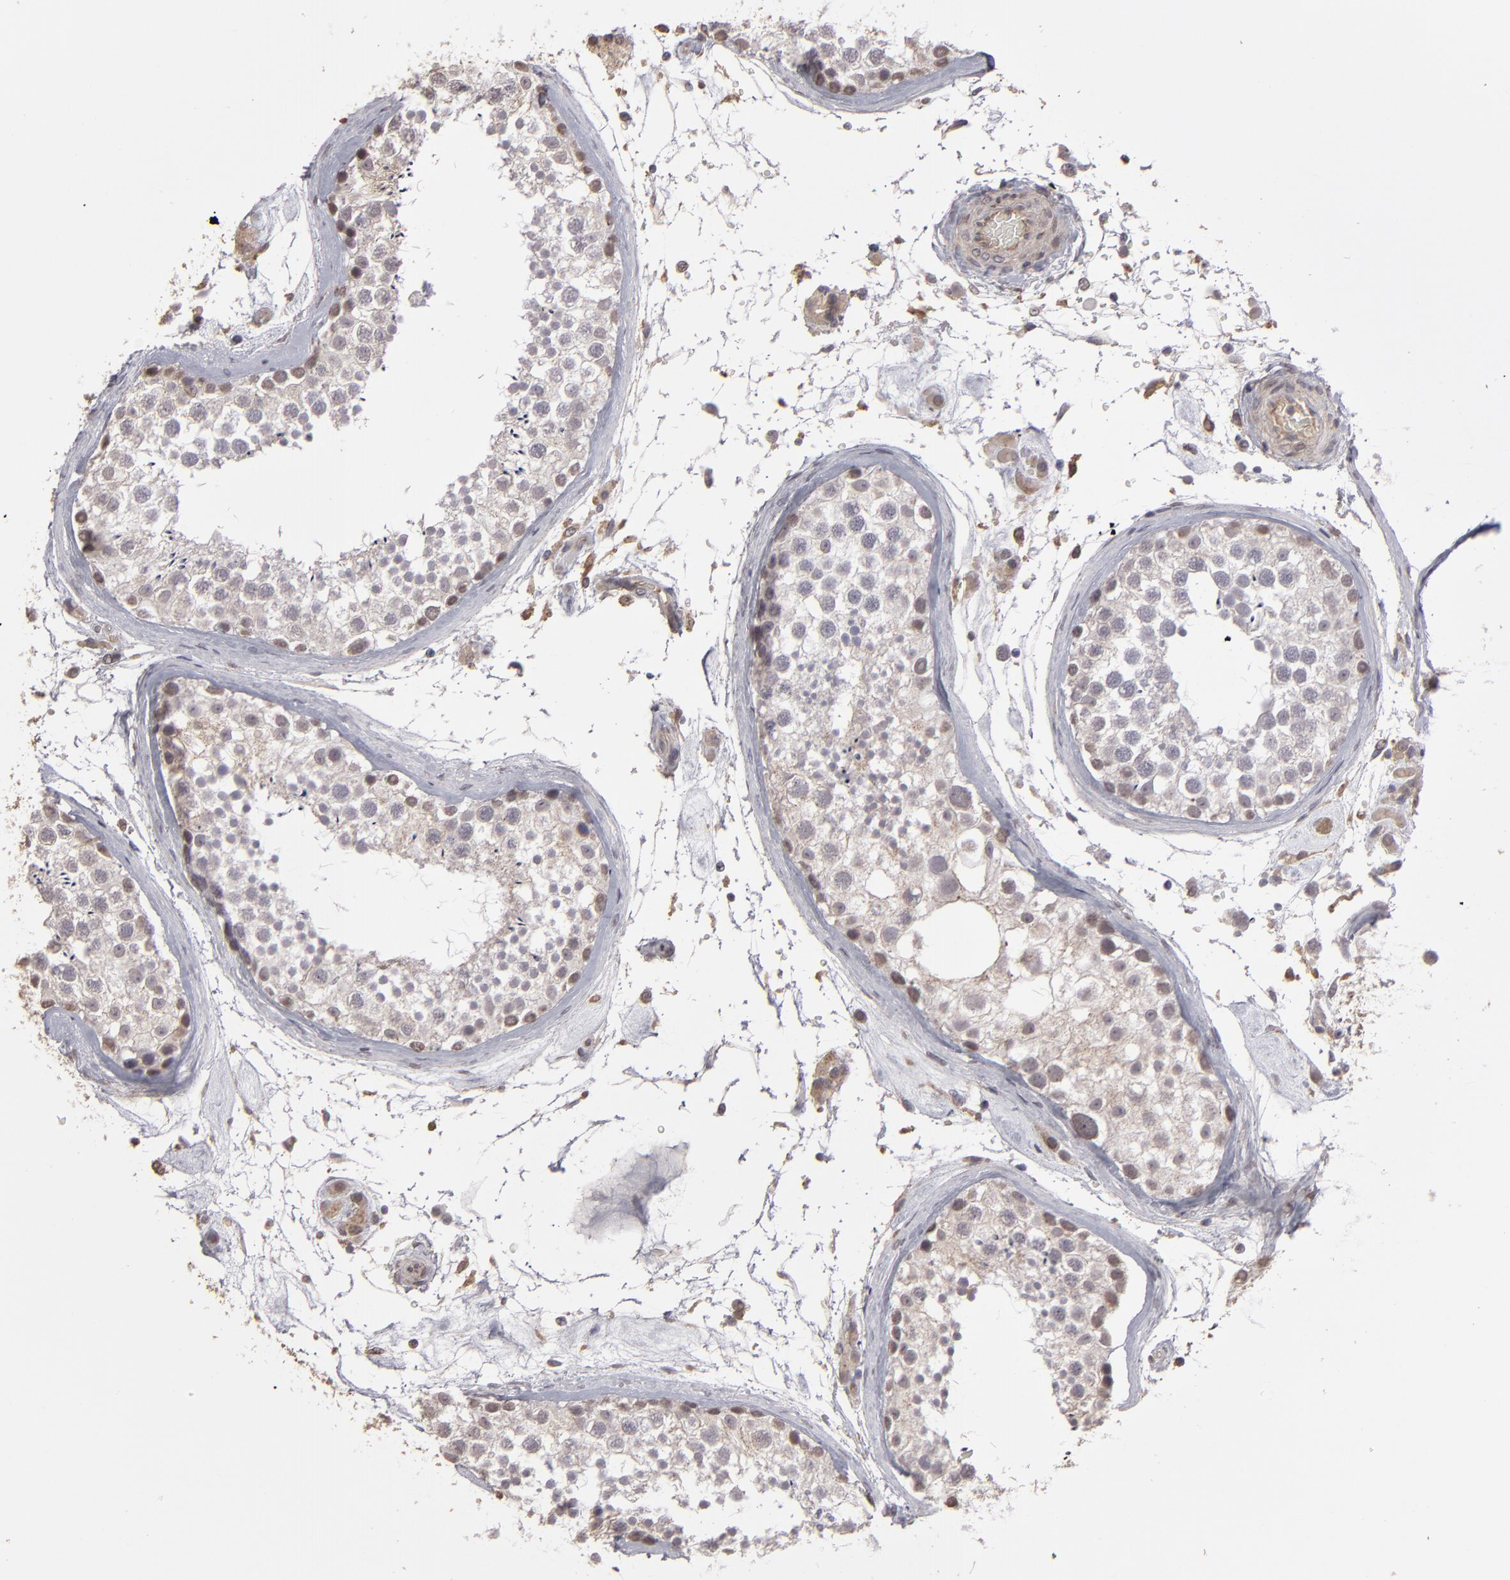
{"staining": {"intensity": "weak", "quantity": "25%-75%", "location": "cytoplasmic/membranous"}, "tissue": "testis", "cell_type": "Cells in seminiferous ducts", "image_type": "normal", "snomed": [{"axis": "morphology", "description": "Normal tissue, NOS"}, {"axis": "topography", "description": "Testis"}], "caption": "IHC micrograph of unremarkable testis: testis stained using immunohistochemistry displays low levels of weak protein expression localized specifically in the cytoplasmic/membranous of cells in seminiferous ducts, appearing as a cytoplasmic/membranous brown color.", "gene": "ITGB5", "patient": {"sex": "male", "age": 46}}